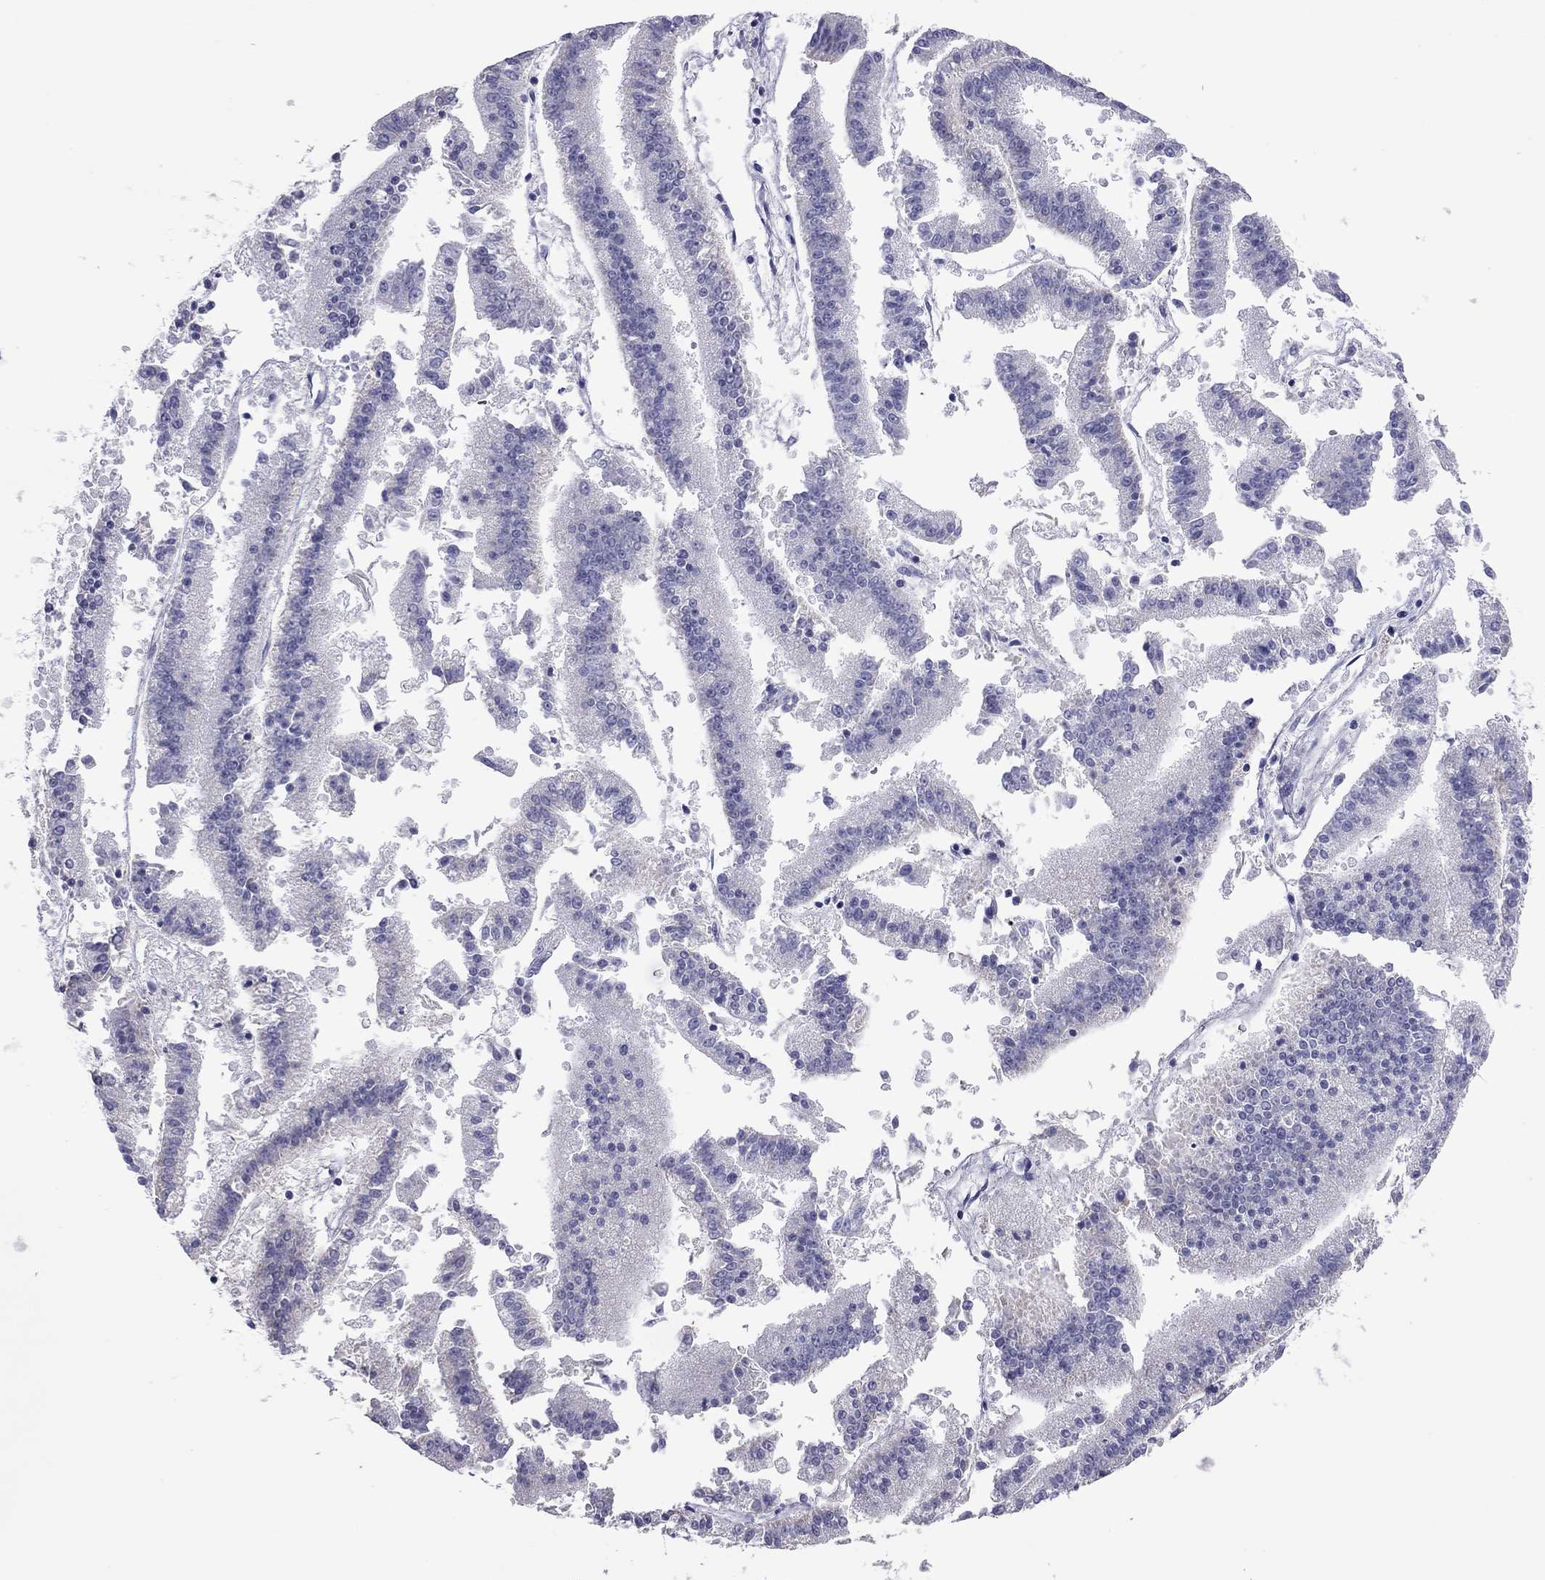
{"staining": {"intensity": "negative", "quantity": "none", "location": "none"}, "tissue": "endometrial cancer", "cell_type": "Tumor cells", "image_type": "cancer", "snomed": [{"axis": "morphology", "description": "Adenocarcinoma, NOS"}, {"axis": "topography", "description": "Endometrium"}], "caption": "High power microscopy micrograph of an immunohistochemistry (IHC) micrograph of endometrial cancer, revealing no significant expression in tumor cells.", "gene": "PPP1R3A", "patient": {"sex": "female", "age": 66}}